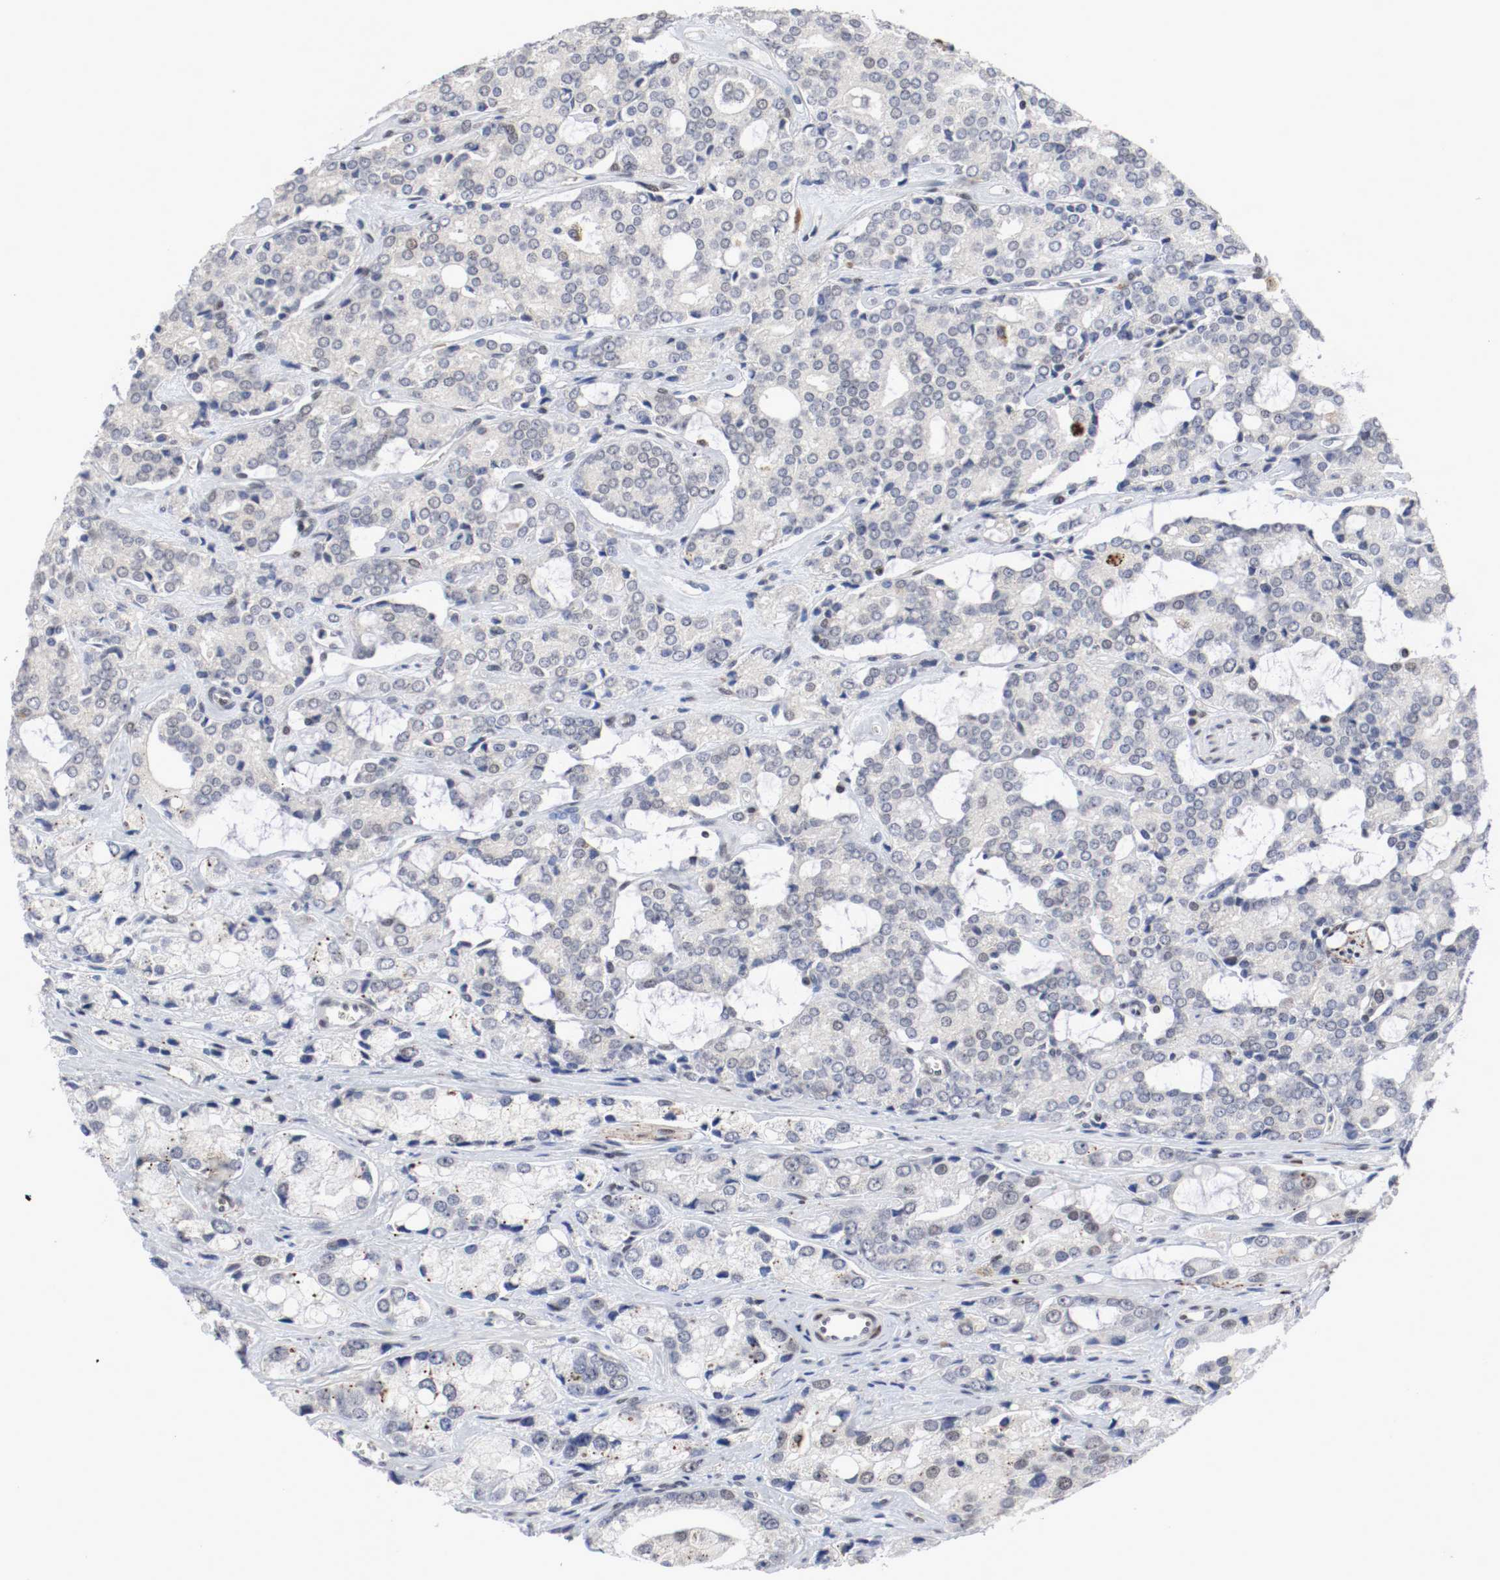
{"staining": {"intensity": "negative", "quantity": "none", "location": "none"}, "tissue": "prostate cancer", "cell_type": "Tumor cells", "image_type": "cancer", "snomed": [{"axis": "morphology", "description": "Adenocarcinoma, High grade"}, {"axis": "topography", "description": "Prostate"}], "caption": "The image demonstrates no significant staining in tumor cells of prostate high-grade adenocarcinoma.", "gene": "JUND", "patient": {"sex": "male", "age": 67}}